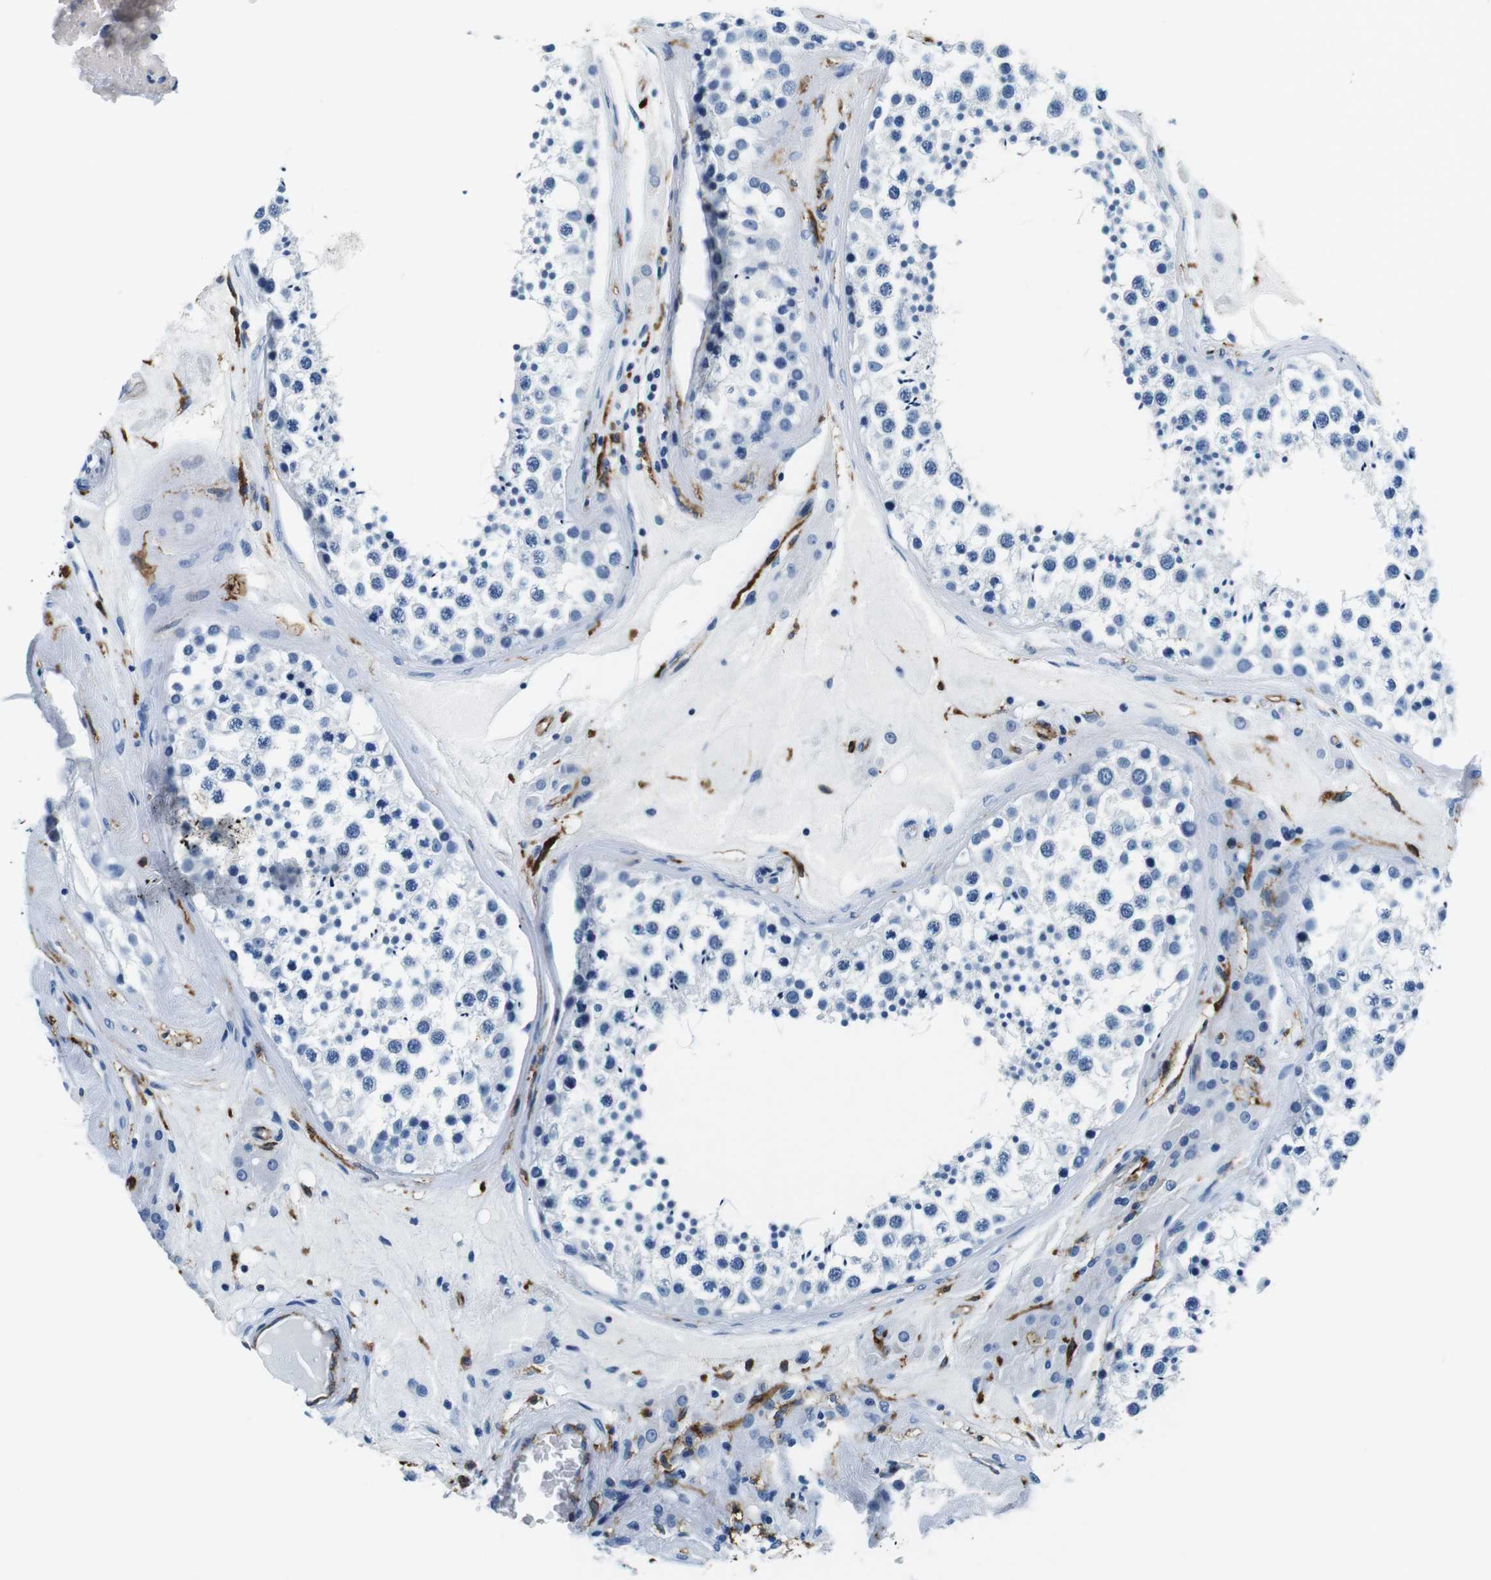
{"staining": {"intensity": "negative", "quantity": "none", "location": "none"}, "tissue": "testis", "cell_type": "Cells in seminiferous ducts", "image_type": "normal", "snomed": [{"axis": "morphology", "description": "Normal tissue, NOS"}, {"axis": "topography", "description": "Testis"}], "caption": "This is an immunohistochemistry micrograph of benign testis. There is no positivity in cells in seminiferous ducts.", "gene": "HLA", "patient": {"sex": "male", "age": 46}}